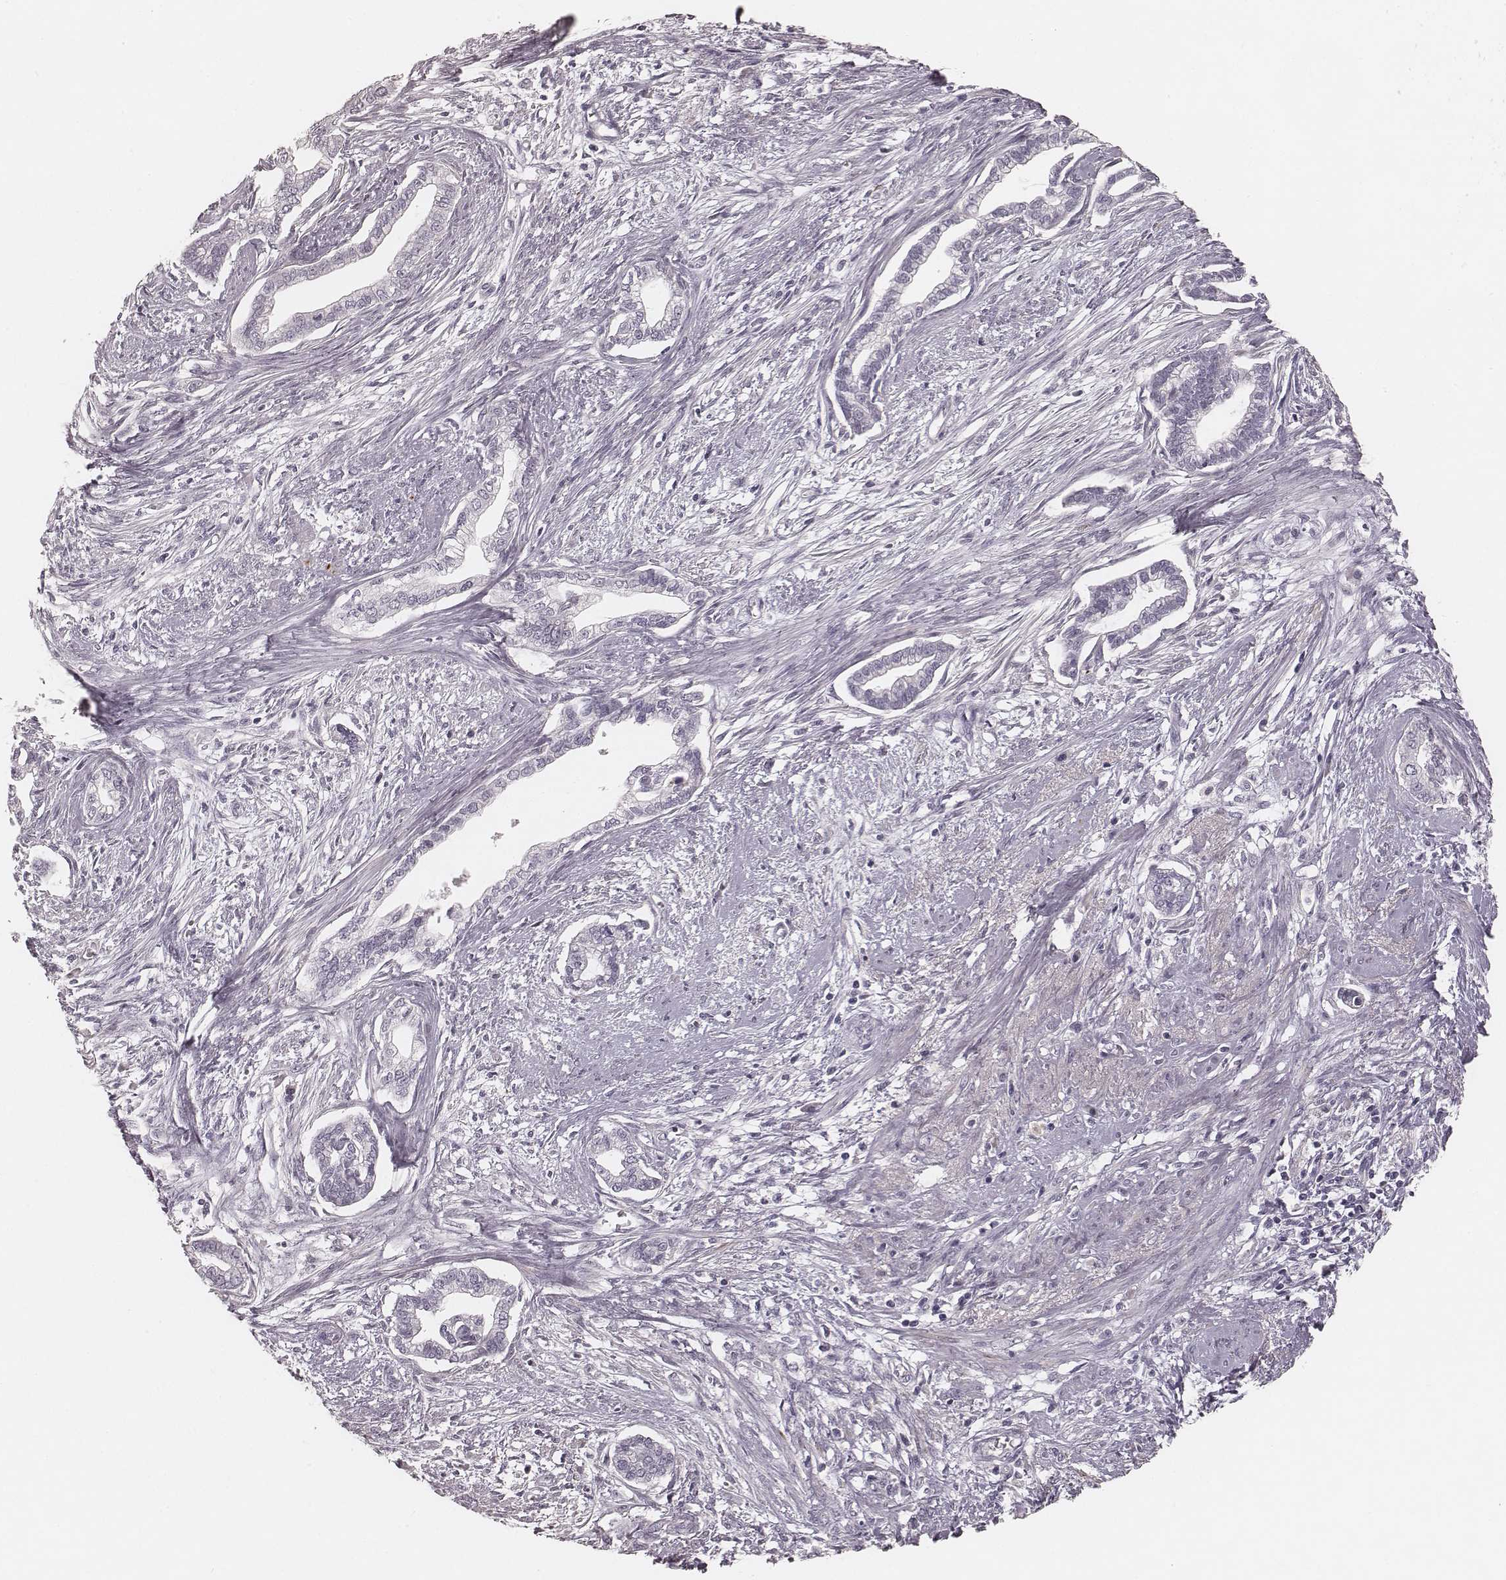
{"staining": {"intensity": "negative", "quantity": "none", "location": "none"}, "tissue": "cervical cancer", "cell_type": "Tumor cells", "image_type": "cancer", "snomed": [{"axis": "morphology", "description": "Adenocarcinoma, NOS"}, {"axis": "topography", "description": "Cervix"}], "caption": "Immunohistochemical staining of adenocarcinoma (cervical) displays no significant positivity in tumor cells.", "gene": "SMIM24", "patient": {"sex": "female", "age": 62}}